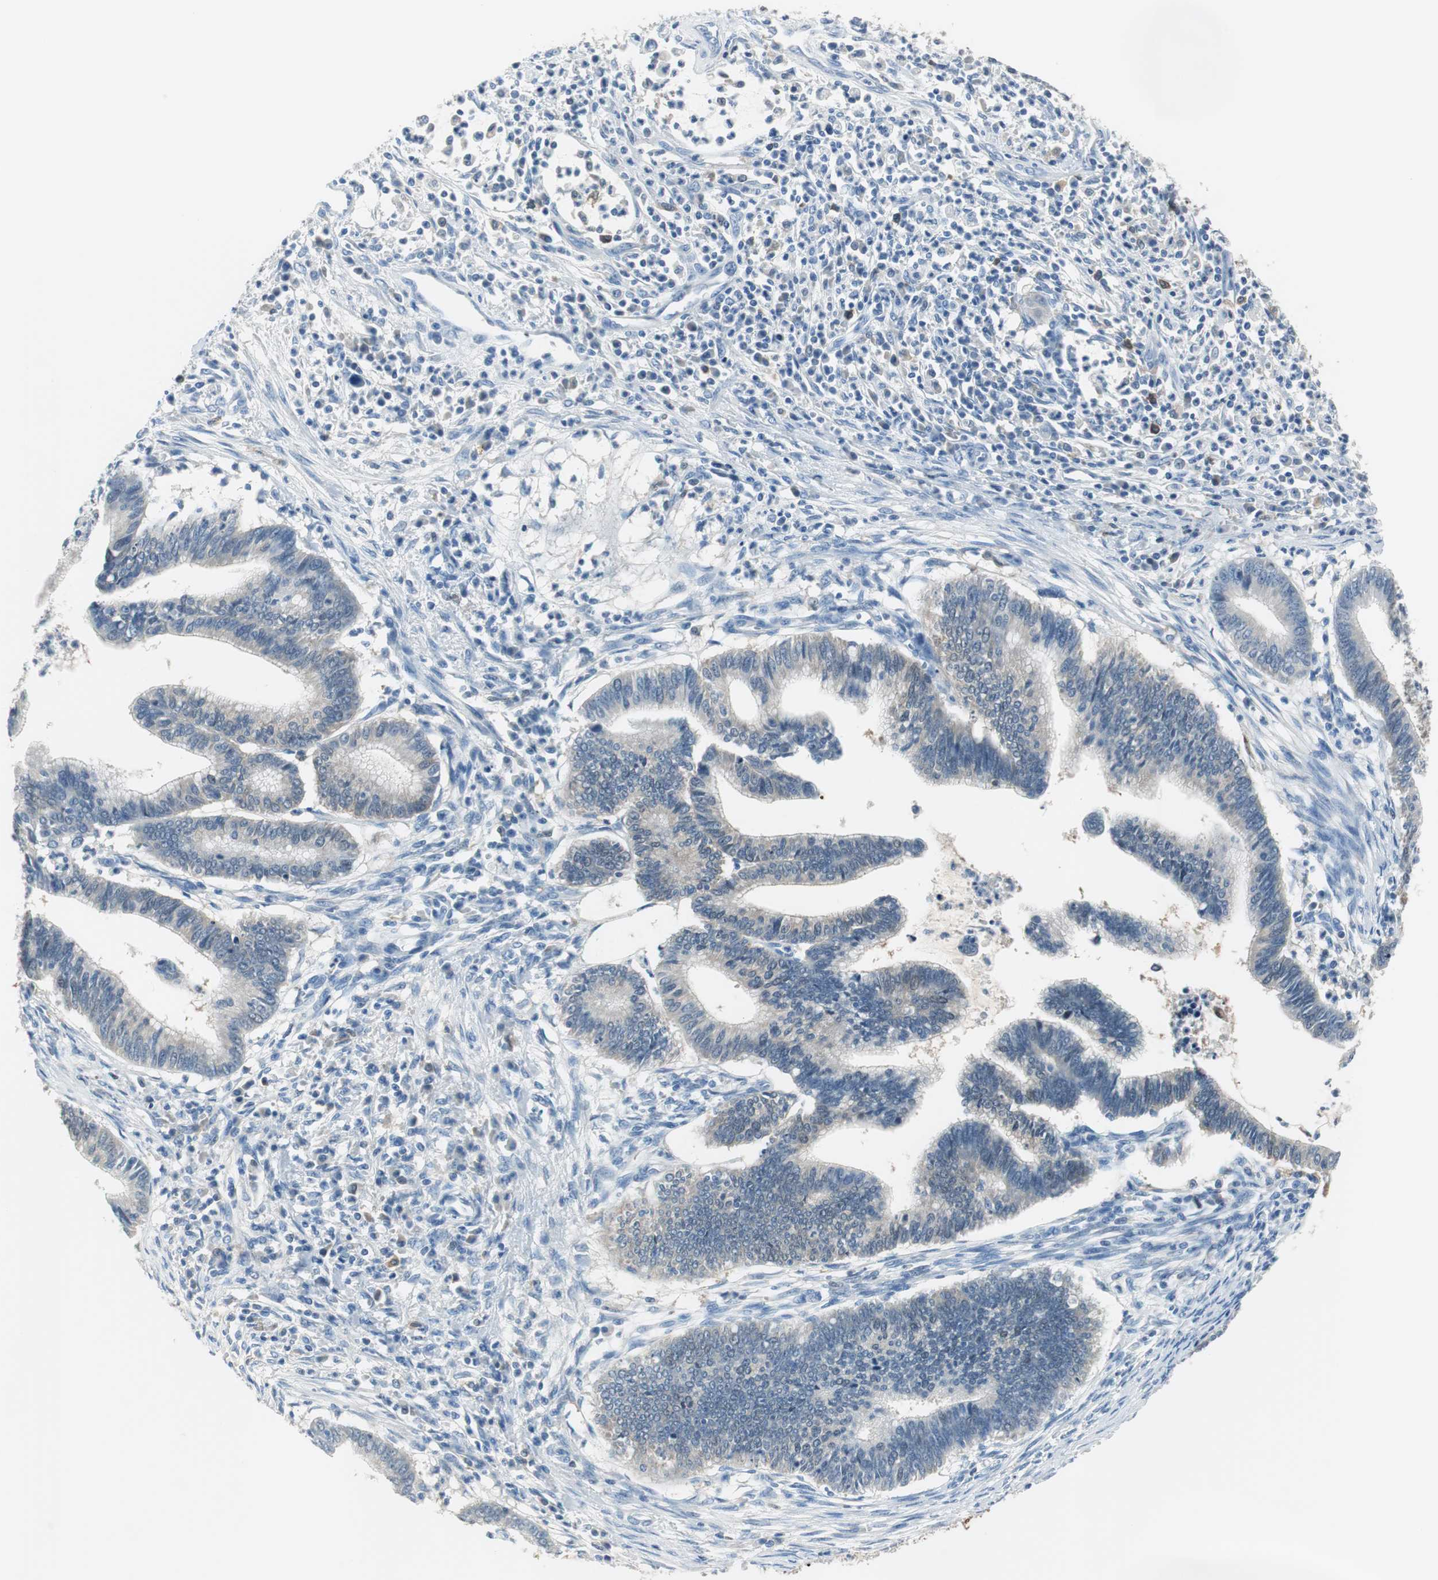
{"staining": {"intensity": "moderate", "quantity": ">75%", "location": "cytoplasmic/membranous"}, "tissue": "cervical cancer", "cell_type": "Tumor cells", "image_type": "cancer", "snomed": [{"axis": "morphology", "description": "Adenocarcinoma, NOS"}, {"axis": "topography", "description": "Cervix"}], "caption": "Immunohistochemistry (IHC) staining of cervical cancer (adenocarcinoma), which exhibits medium levels of moderate cytoplasmic/membranous positivity in approximately >75% of tumor cells indicating moderate cytoplasmic/membranous protein expression. The staining was performed using DAB (3,3'-diaminobenzidine) (brown) for protein detection and nuclei were counterstained in hematoxylin (blue).", "gene": "FBP1", "patient": {"sex": "female", "age": 36}}